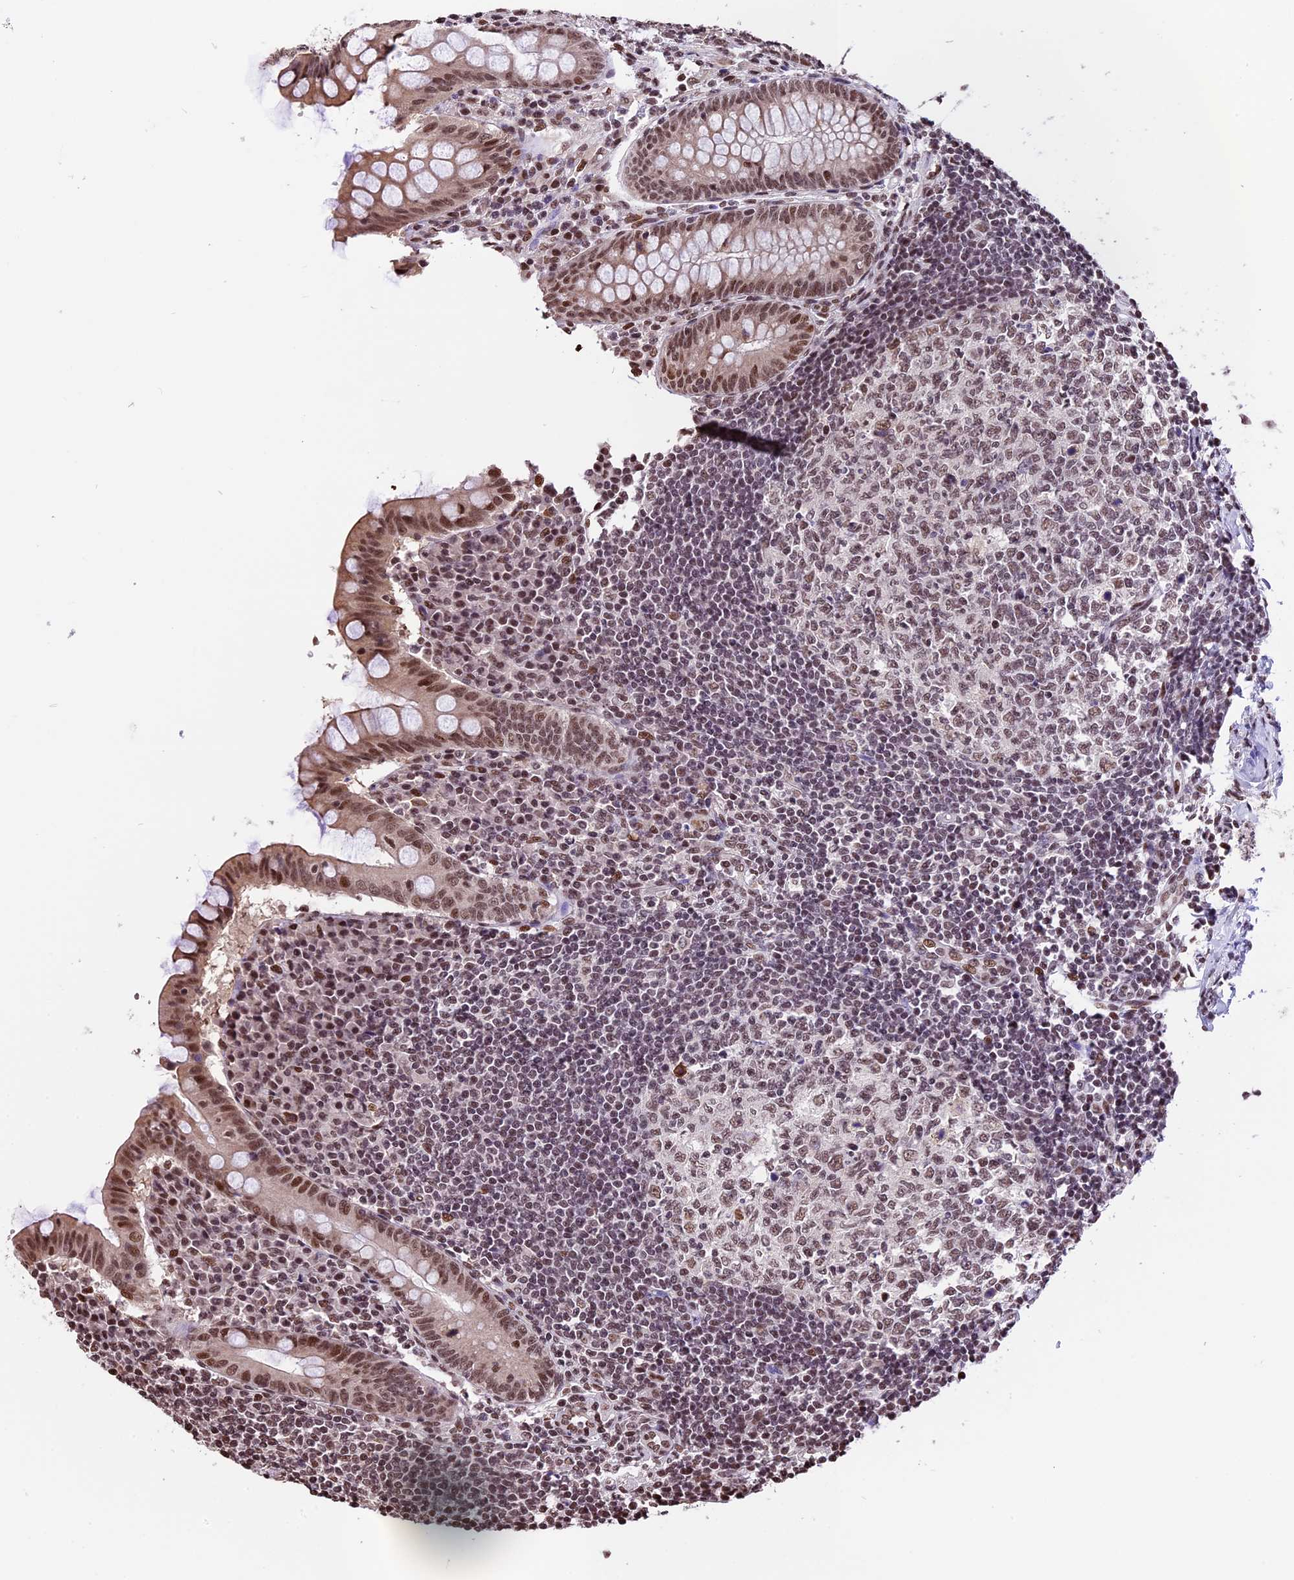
{"staining": {"intensity": "moderate", "quantity": ">75%", "location": "nuclear"}, "tissue": "appendix", "cell_type": "Glandular cells", "image_type": "normal", "snomed": [{"axis": "morphology", "description": "Normal tissue, NOS"}, {"axis": "topography", "description": "Appendix"}], "caption": "Moderate nuclear staining for a protein is seen in approximately >75% of glandular cells of benign appendix using immunohistochemistry (IHC).", "gene": "POLR3E", "patient": {"sex": "female", "age": 33}}